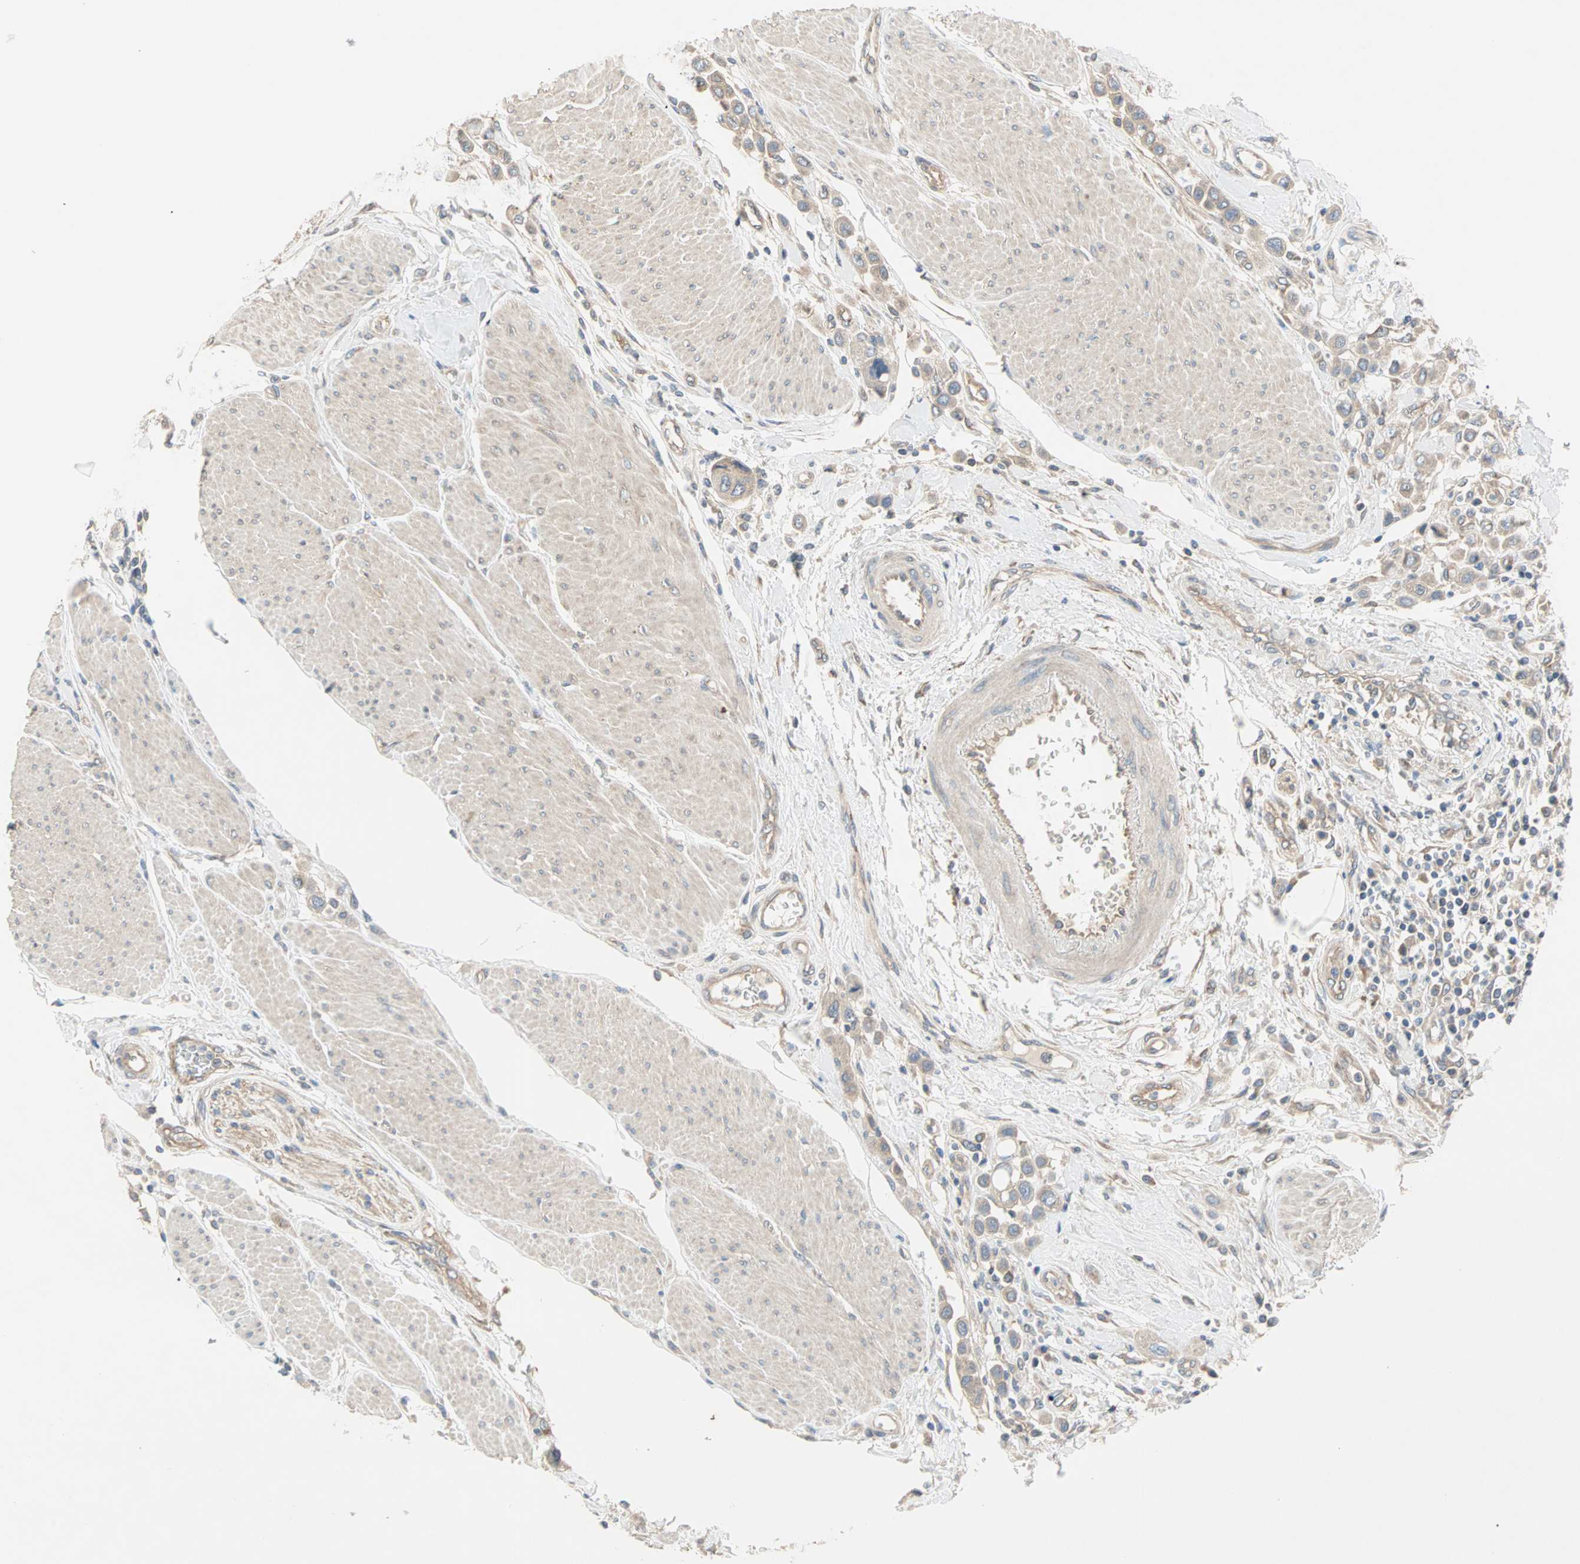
{"staining": {"intensity": "weak", "quantity": ">75%", "location": "cytoplasmic/membranous"}, "tissue": "urothelial cancer", "cell_type": "Tumor cells", "image_type": "cancer", "snomed": [{"axis": "morphology", "description": "Urothelial carcinoma, High grade"}, {"axis": "topography", "description": "Urinary bladder"}], "caption": "The histopathology image exhibits a brown stain indicating the presence of a protein in the cytoplasmic/membranous of tumor cells in urothelial carcinoma (high-grade).", "gene": "PDE8A", "patient": {"sex": "male", "age": 50}}